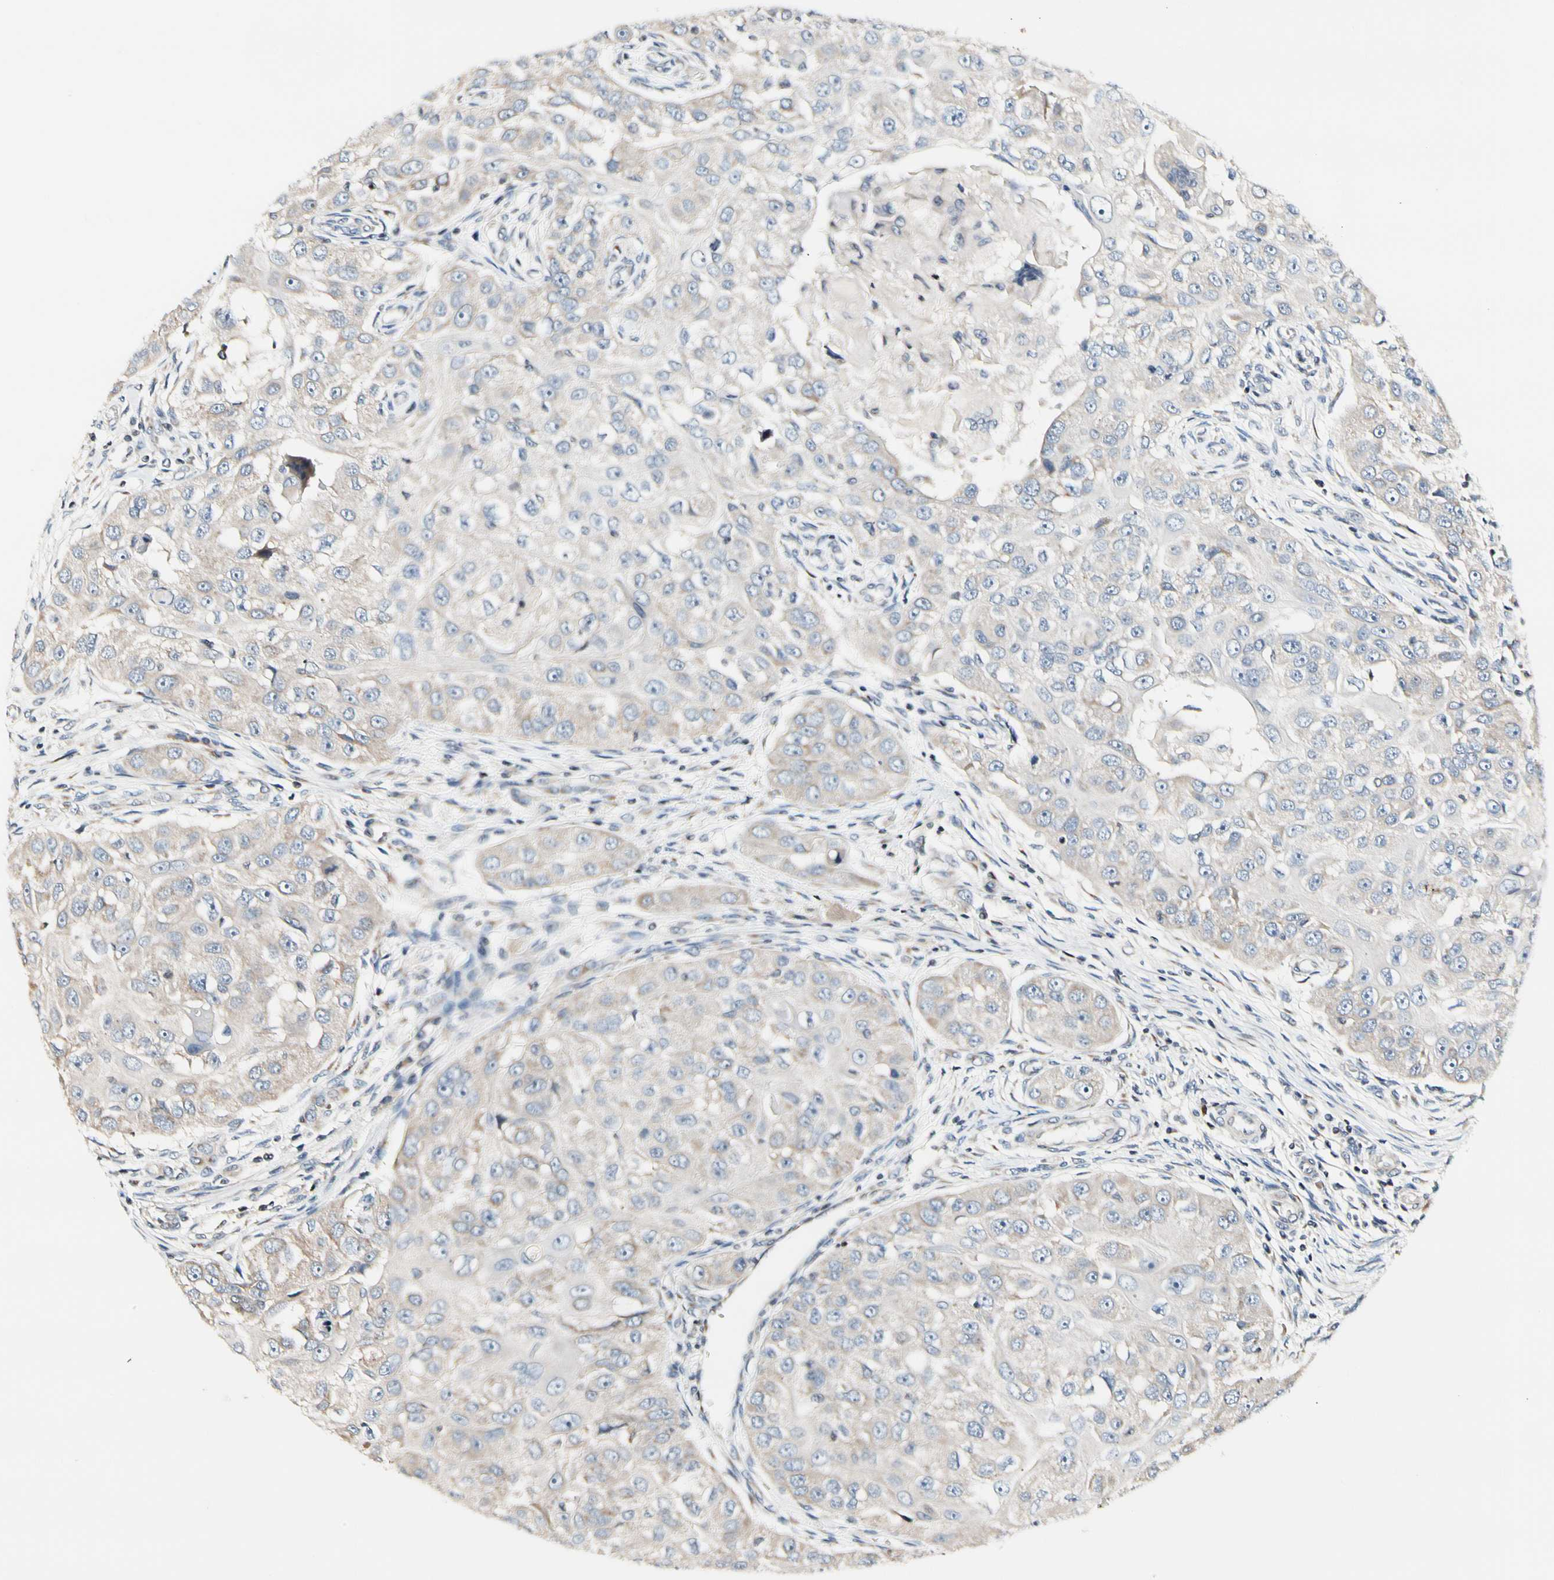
{"staining": {"intensity": "weak", "quantity": "25%-75%", "location": "cytoplasmic/membranous"}, "tissue": "head and neck cancer", "cell_type": "Tumor cells", "image_type": "cancer", "snomed": [{"axis": "morphology", "description": "Normal tissue, NOS"}, {"axis": "morphology", "description": "Squamous cell carcinoma, NOS"}, {"axis": "topography", "description": "Skeletal muscle"}, {"axis": "topography", "description": "Head-Neck"}], "caption": "About 25%-75% of tumor cells in head and neck cancer show weak cytoplasmic/membranous protein expression as visualized by brown immunohistochemical staining.", "gene": "SOX30", "patient": {"sex": "male", "age": 51}}